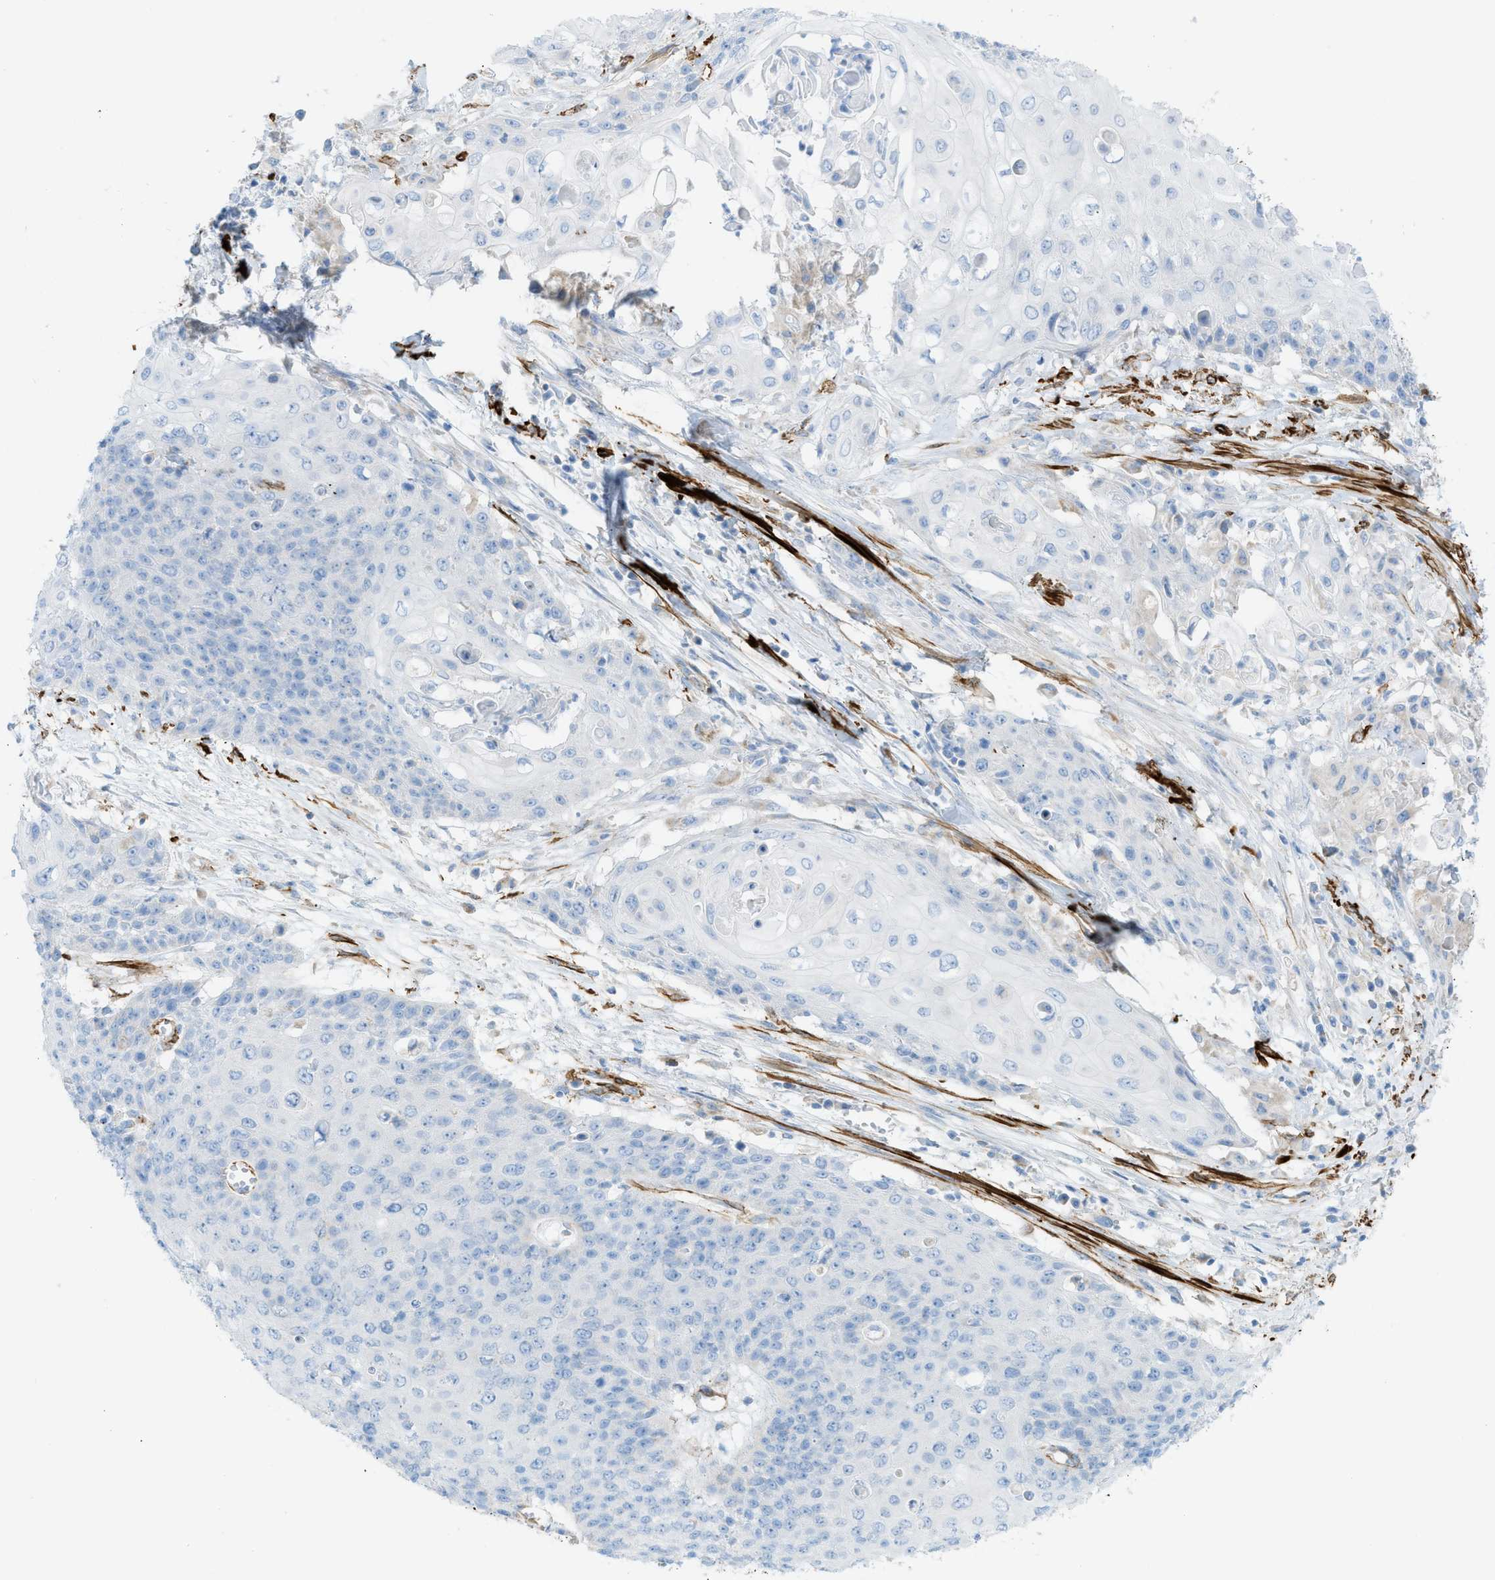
{"staining": {"intensity": "negative", "quantity": "none", "location": "none"}, "tissue": "cervical cancer", "cell_type": "Tumor cells", "image_type": "cancer", "snomed": [{"axis": "morphology", "description": "Squamous cell carcinoma, NOS"}, {"axis": "topography", "description": "Cervix"}], "caption": "Cervical cancer stained for a protein using immunohistochemistry exhibits no staining tumor cells.", "gene": "MYH11", "patient": {"sex": "female", "age": 39}}